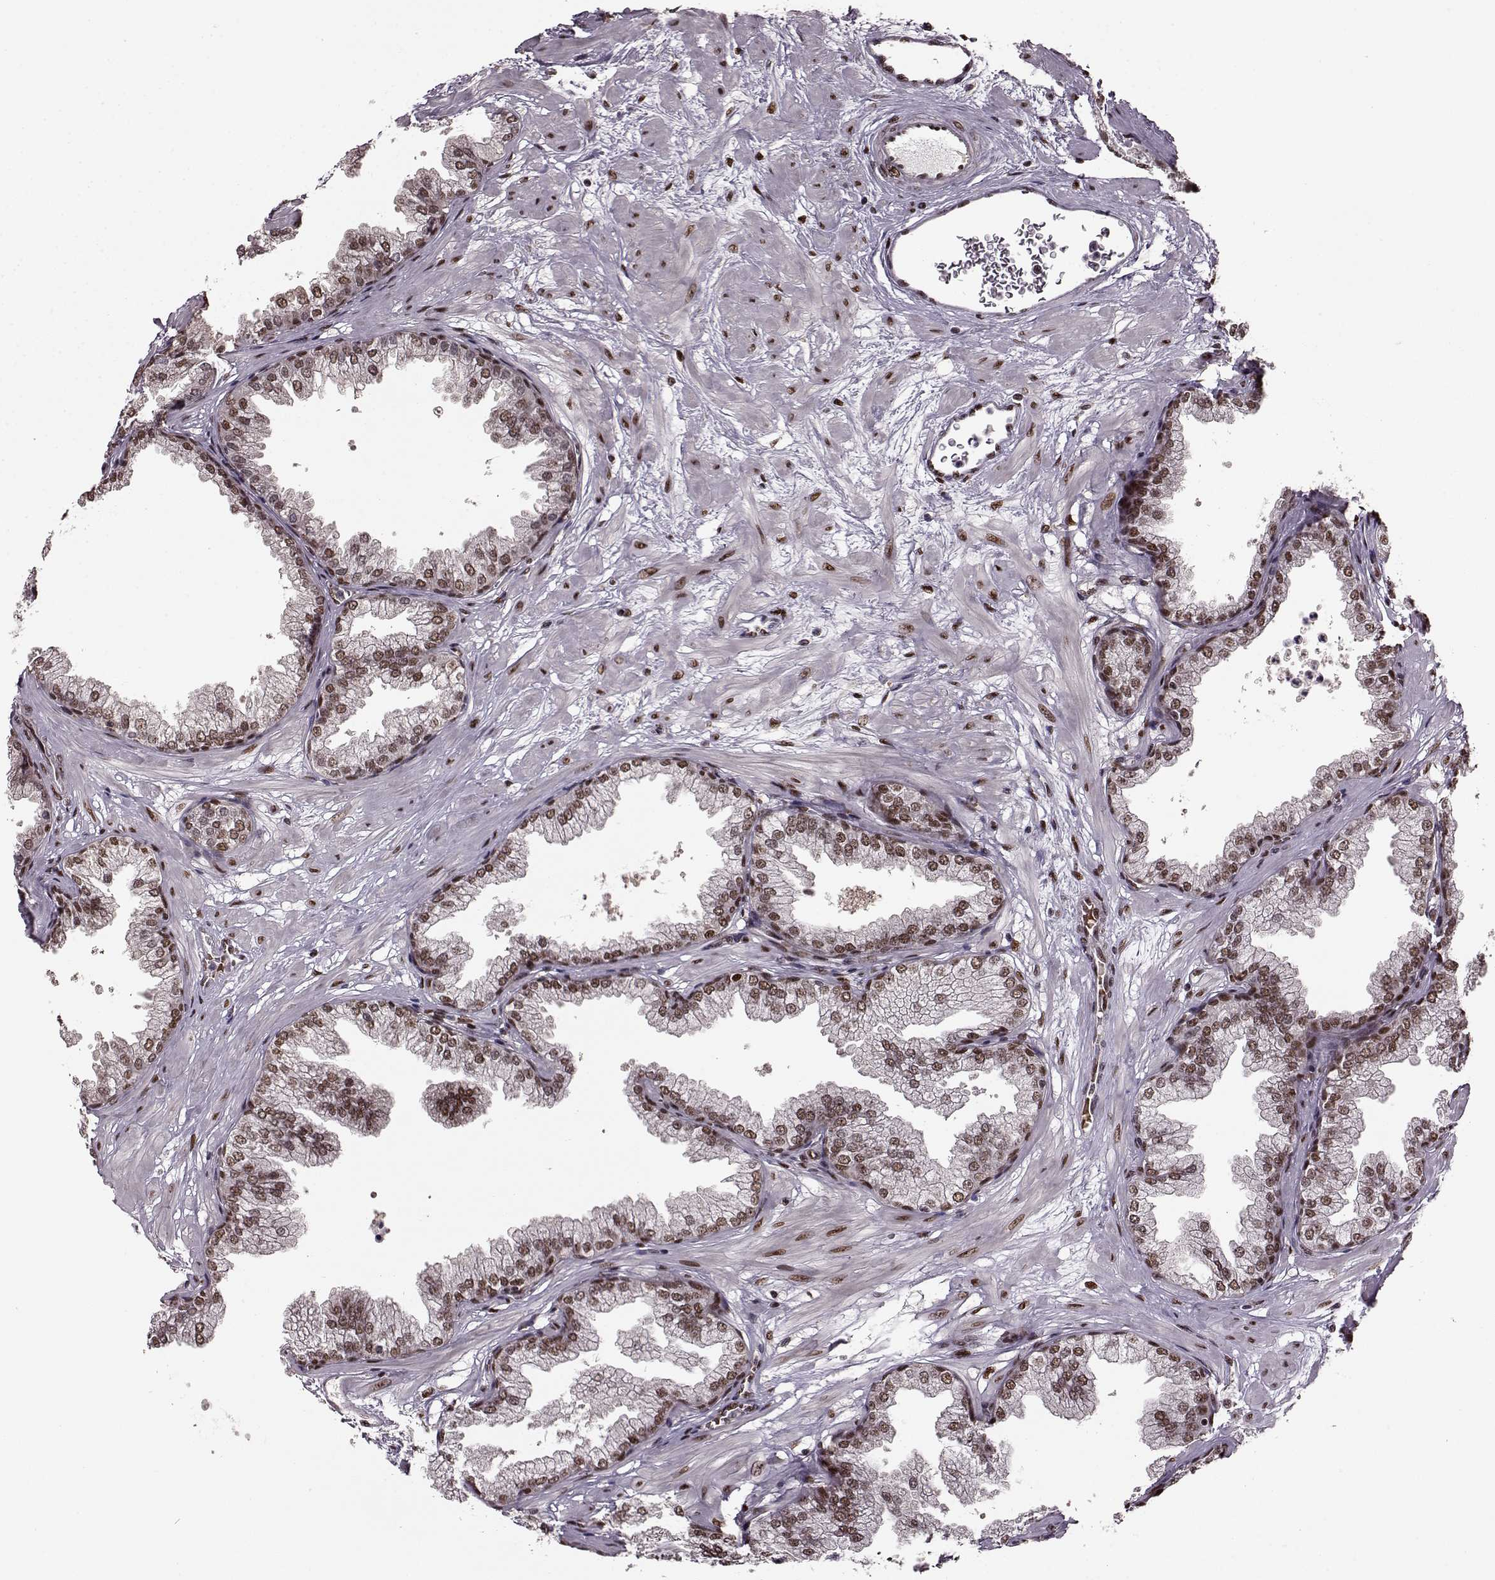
{"staining": {"intensity": "moderate", "quantity": ">75%", "location": "nuclear"}, "tissue": "prostate", "cell_type": "Glandular cells", "image_type": "normal", "snomed": [{"axis": "morphology", "description": "Normal tissue, NOS"}, {"axis": "topography", "description": "Prostate"}], "caption": "The photomicrograph demonstrates staining of benign prostate, revealing moderate nuclear protein positivity (brown color) within glandular cells. (DAB (3,3'-diaminobenzidine) IHC with brightfield microscopy, high magnification).", "gene": "FTO", "patient": {"sex": "male", "age": 37}}